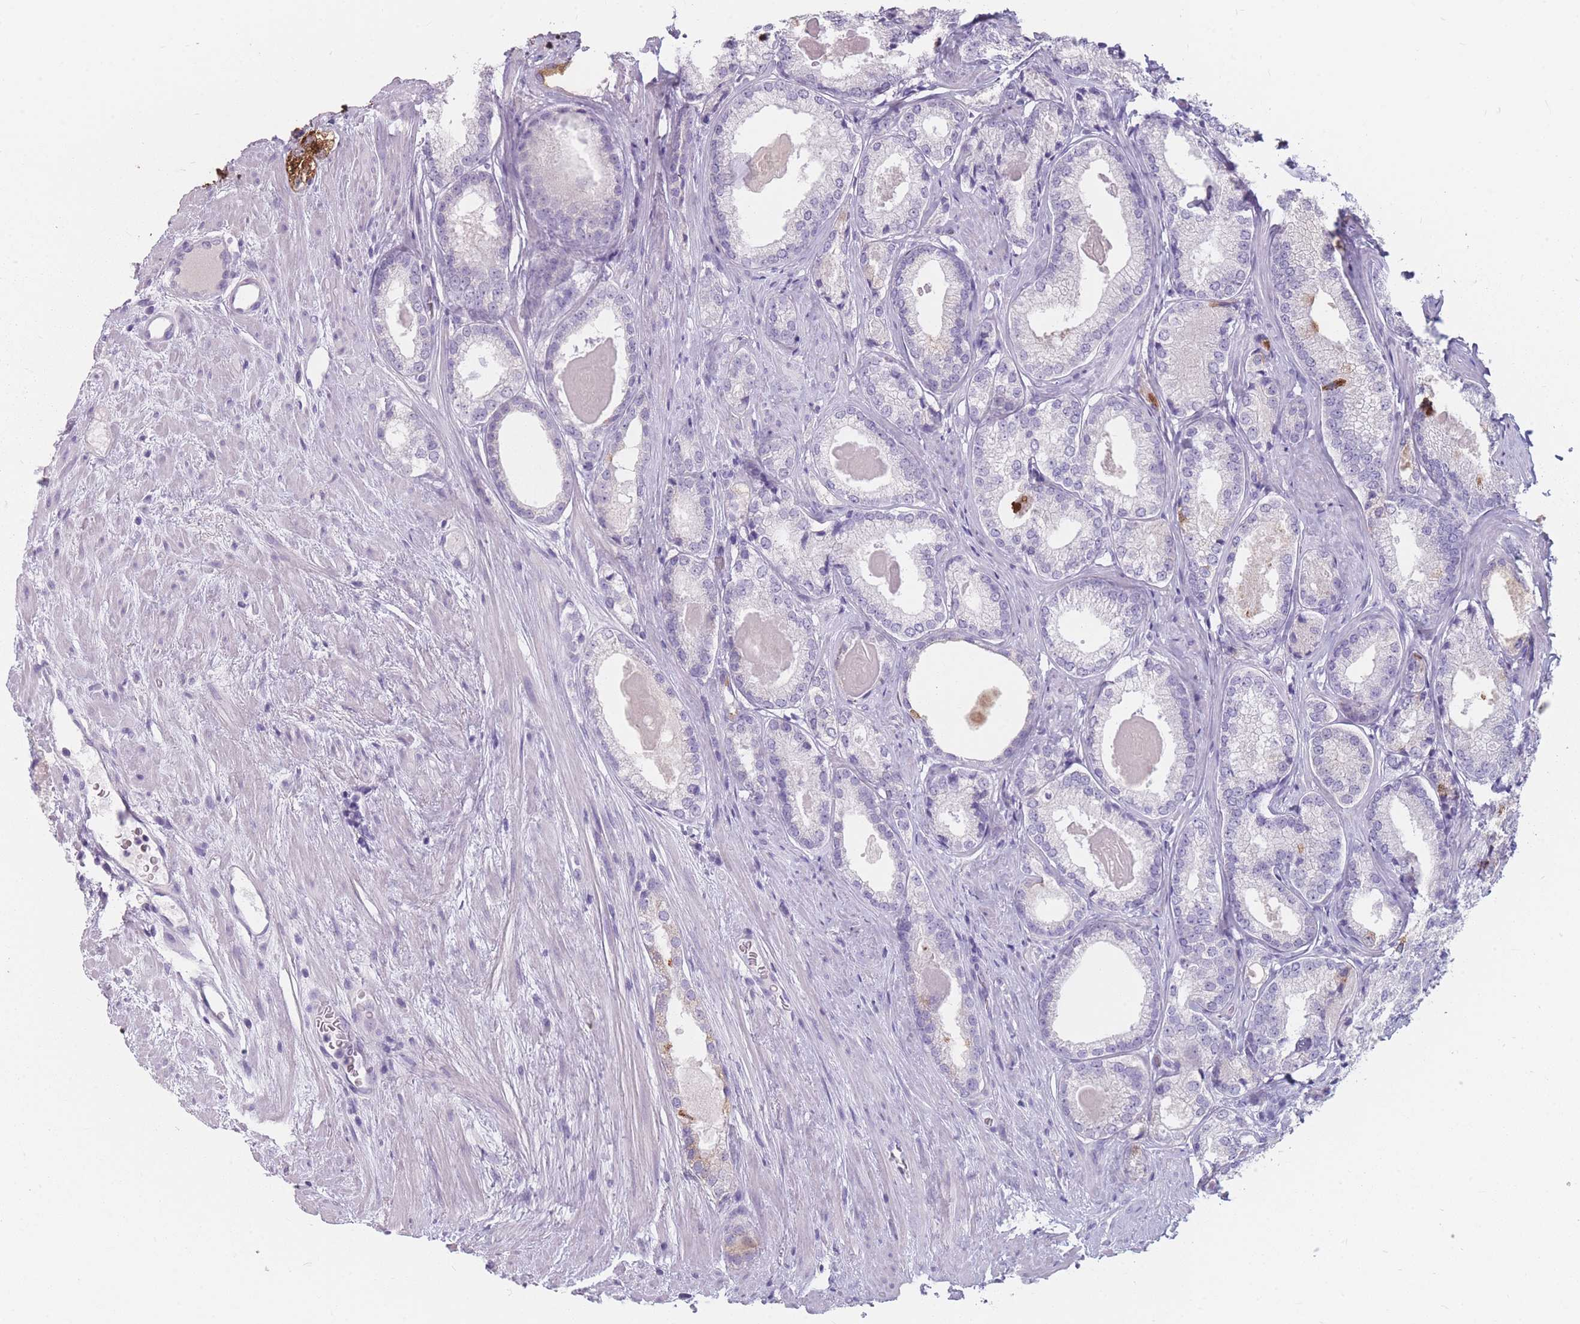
{"staining": {"intensity": "negative", "quantity": "none", "location": "none"}, "tissue": "prostate cancer", "cell_type": "Tumor cells", "image_type": "cancer", "snomed": [{"axis": "morphology", "description": "Adenocarcinoma, Low grade"}, {"axis": "topography", "description": "Prostate"}], "caption": "The micrograph demonstrates no staining of tumor cells in adenocarcinoma (low-grade) (prostate).", "gene": "CCNO", "patient": {"sex": "male", "age": 68}}